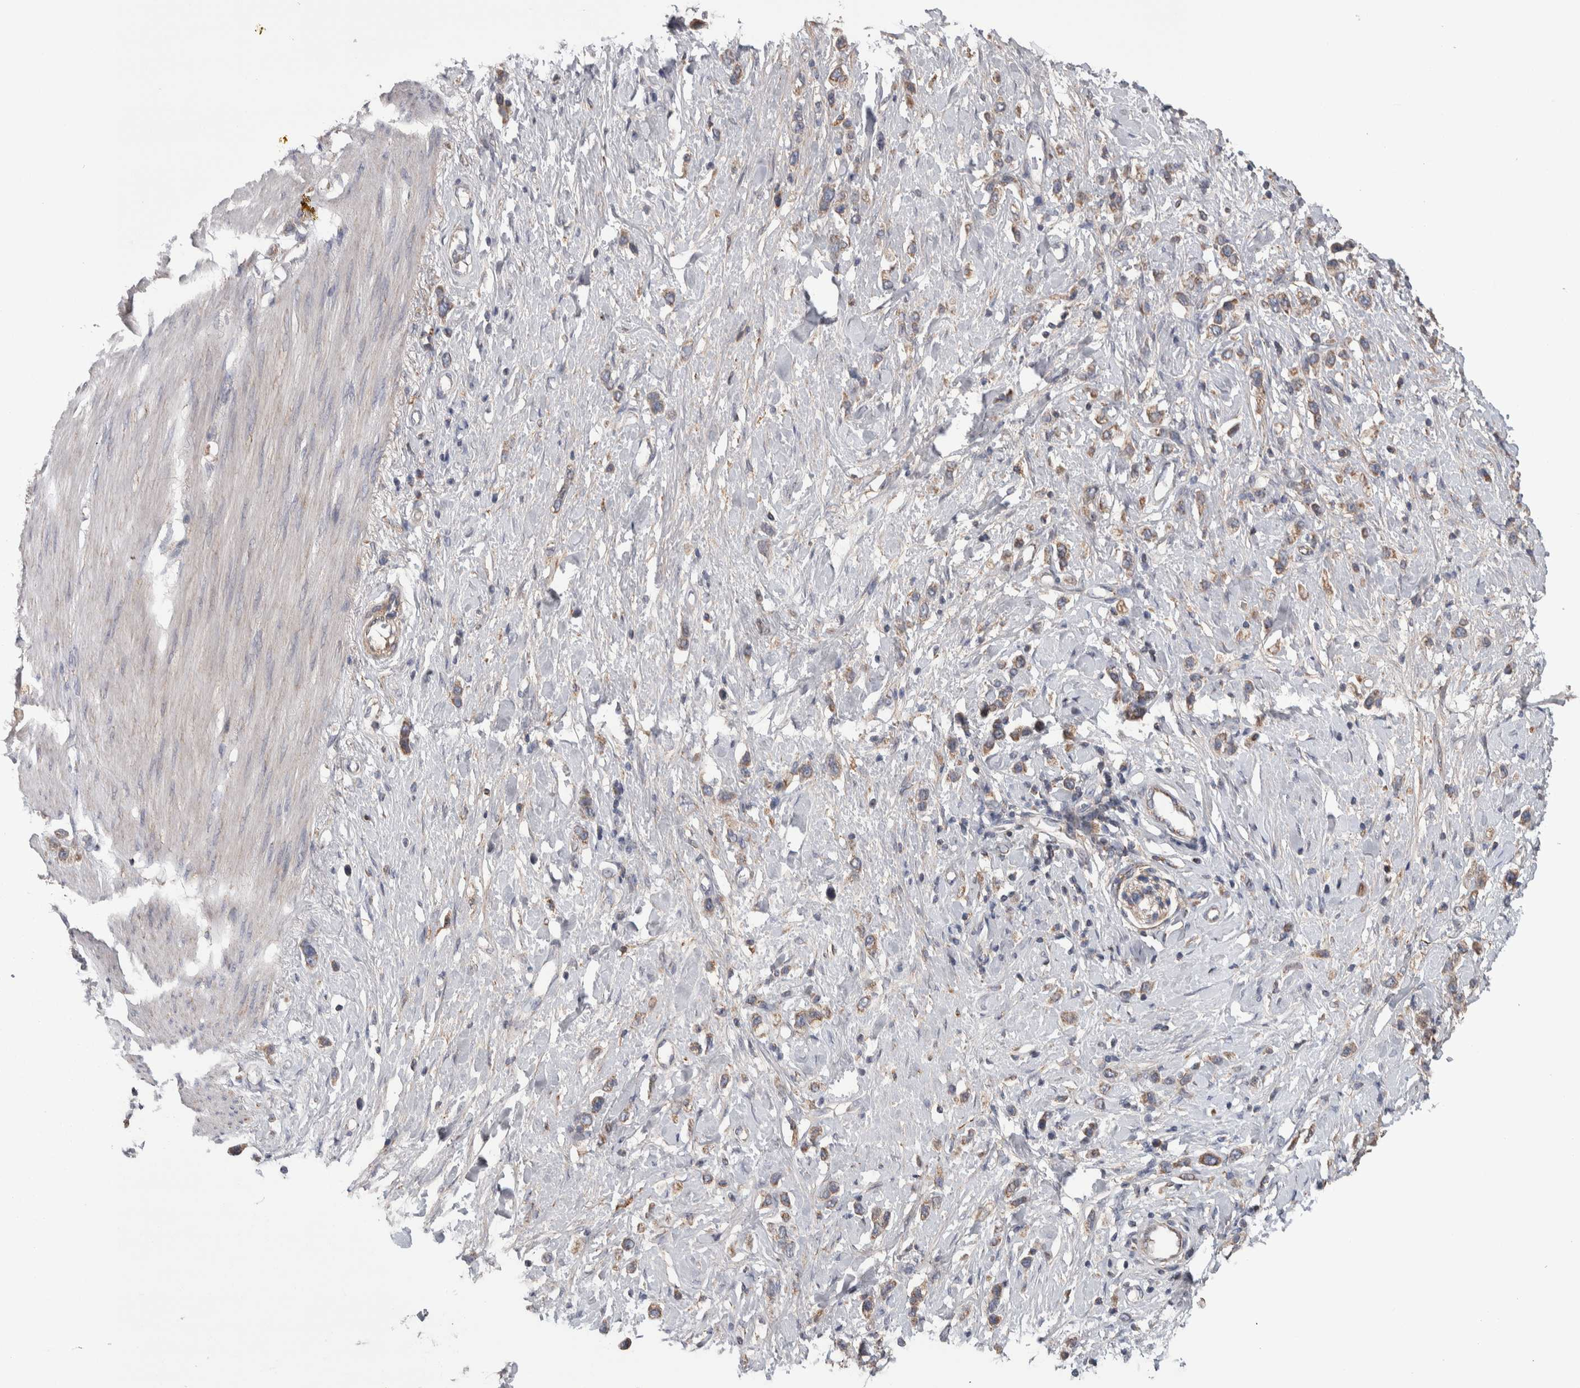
{"staining": {"intensity": "weak", "quantity": ">75%", "location": "cytoplasmic/membranous"}, "tissue": "stomach cancer", "cell_type": "Tumor cells", "image_type": "cancer", "snomed": [{"axis": "morphology", "description": "Adenocarcinoma, NOS"}, {"axis": "topography", "description": "Stomach"}], "caption": "There is low levels of weak cytoplasmic/membranous staining in tumor cells of stomach cancer (adenocarcinoma), as demonstrated by immunohistochemical staining (brown color).", "gene": "SCO1", "patient": {"sex": "female", "age": 65}}